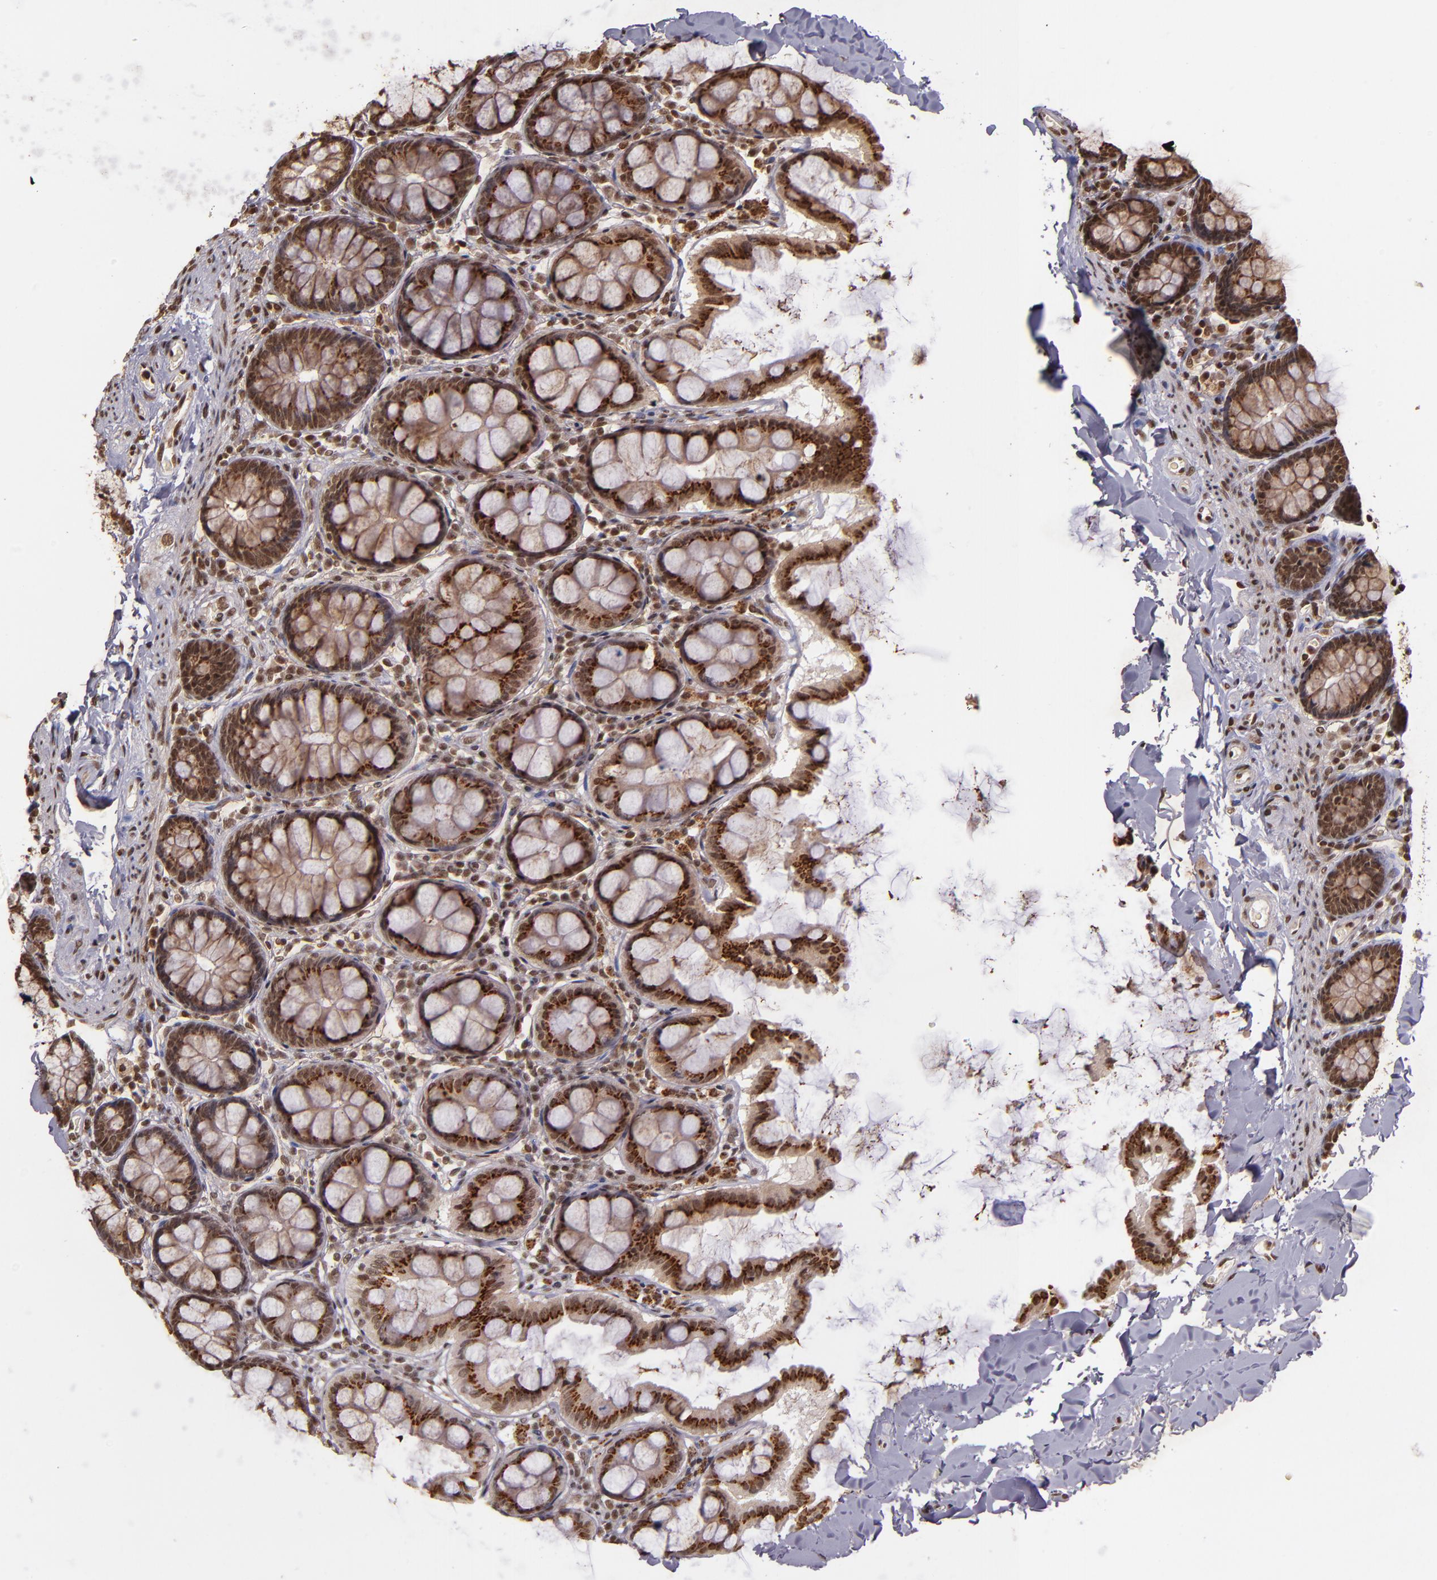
{"staining": {"intensity": "strong", "quantity": ">75%", "location": "nuclear"}, "tissue": "colon", "cell_type": "Endothelial cells", "image_type": "normal", "snomed": [{"axis": "morphology", "description": "Normal tissue, NOS"}, {"axis": "topography", "description": "Colon"}], "caption": "This is an image of IHC staining of unremarkable colon, which shows strong expression in the nuclear of endothelial cells.", "gene": "CUL3", "patient": {"sex": "female", "age": 61}}